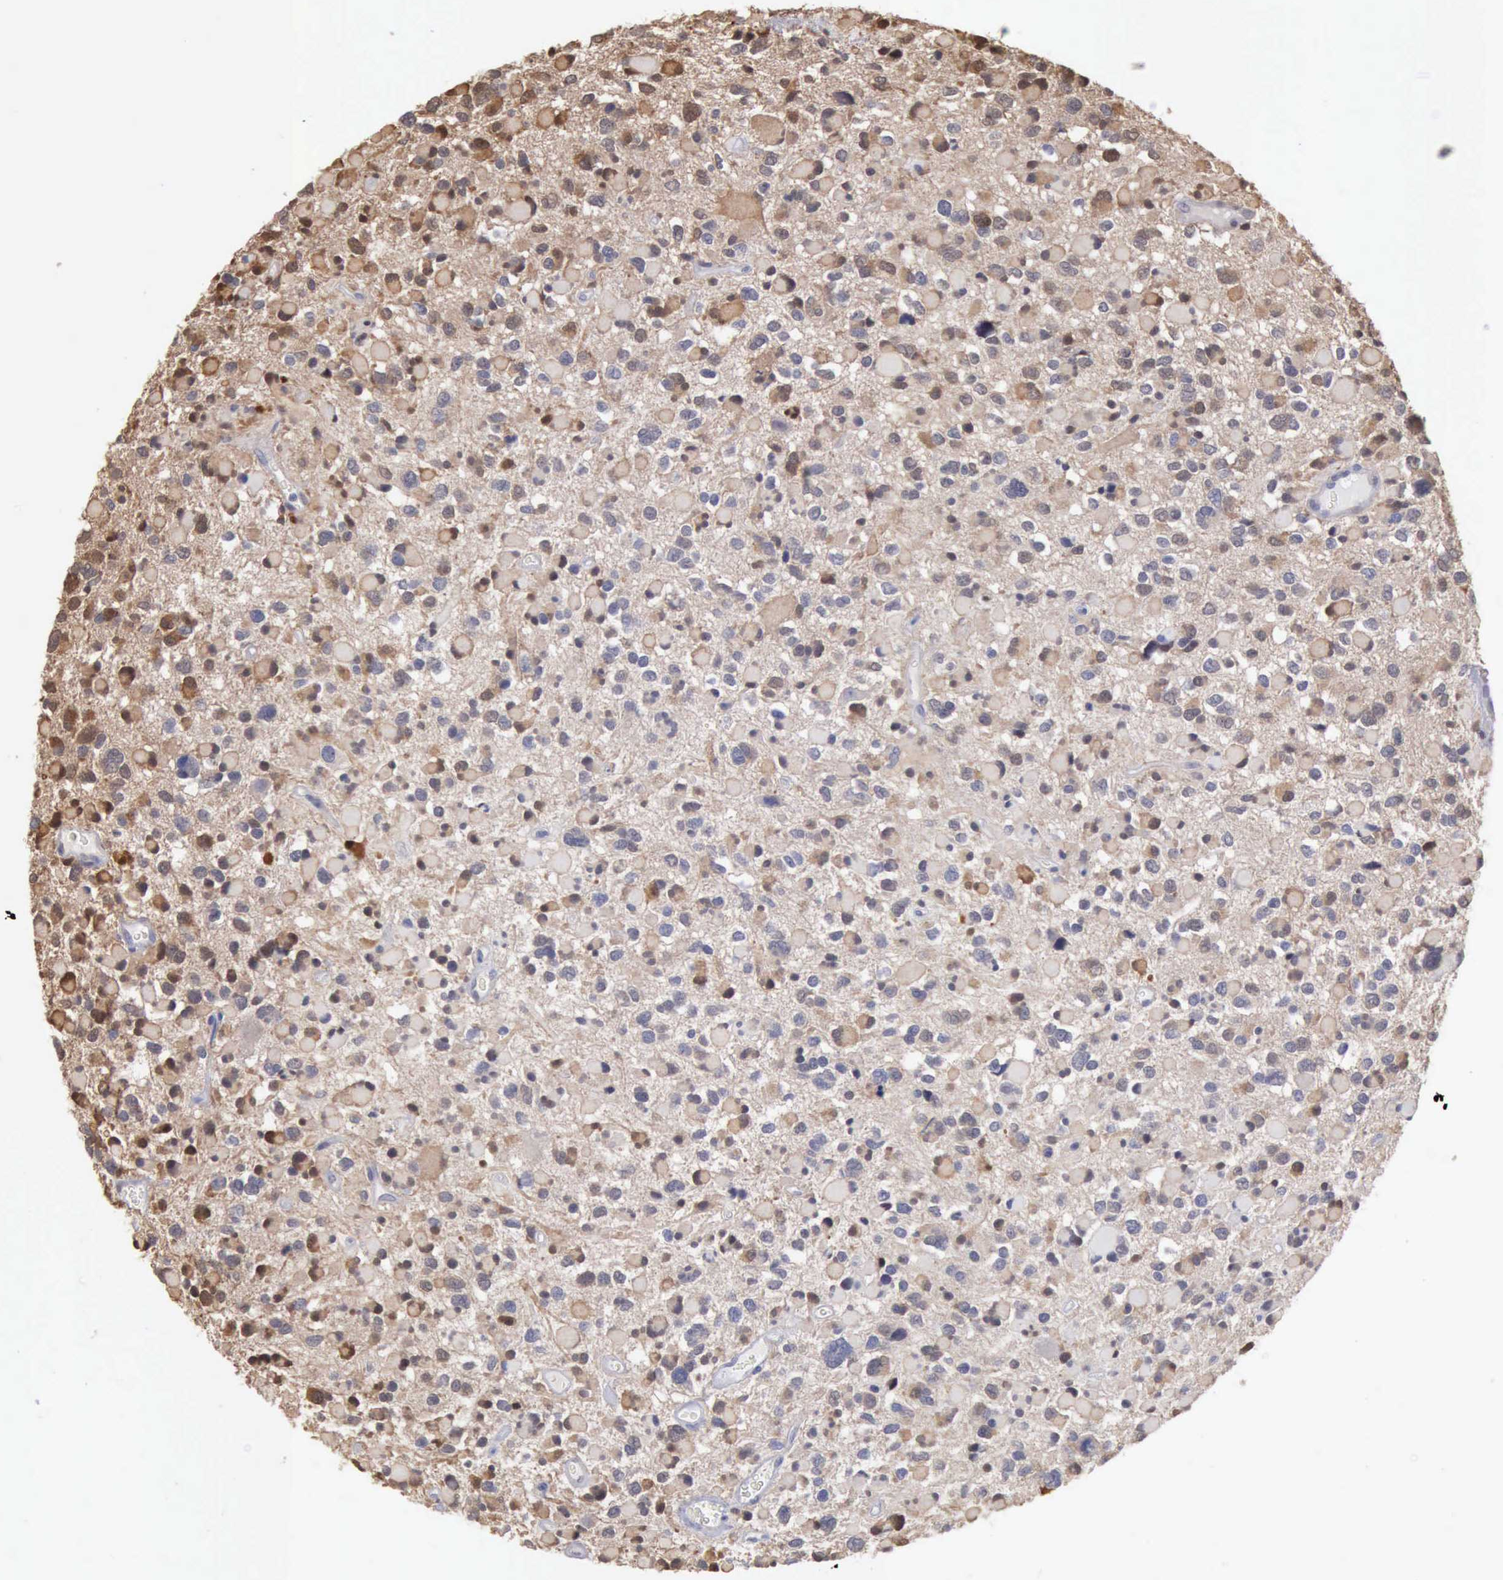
{"staining": {"intensity": "moderate", "quantity": "<25%", "location": "cytoplasmic/membranous,nuclear"}, "tissue": "glioma", "cell_type": "Tumor cells", "image_type": "cancer", "snomed": [{"axis": "morphology", "description": "Glioma, malignant, High grade"}, {"axis": "topography", "description": "Brain"}], "caption": "This micrograph displays immunohistochemistry (IHC) staining of malignant glioma (high-grade), with low moderate cytoplasmic/membranous and nuclear staining in approximately <25% of tumor cells.", "gene": "STAT1", "patient": {"sex": "female", "age": 37}}